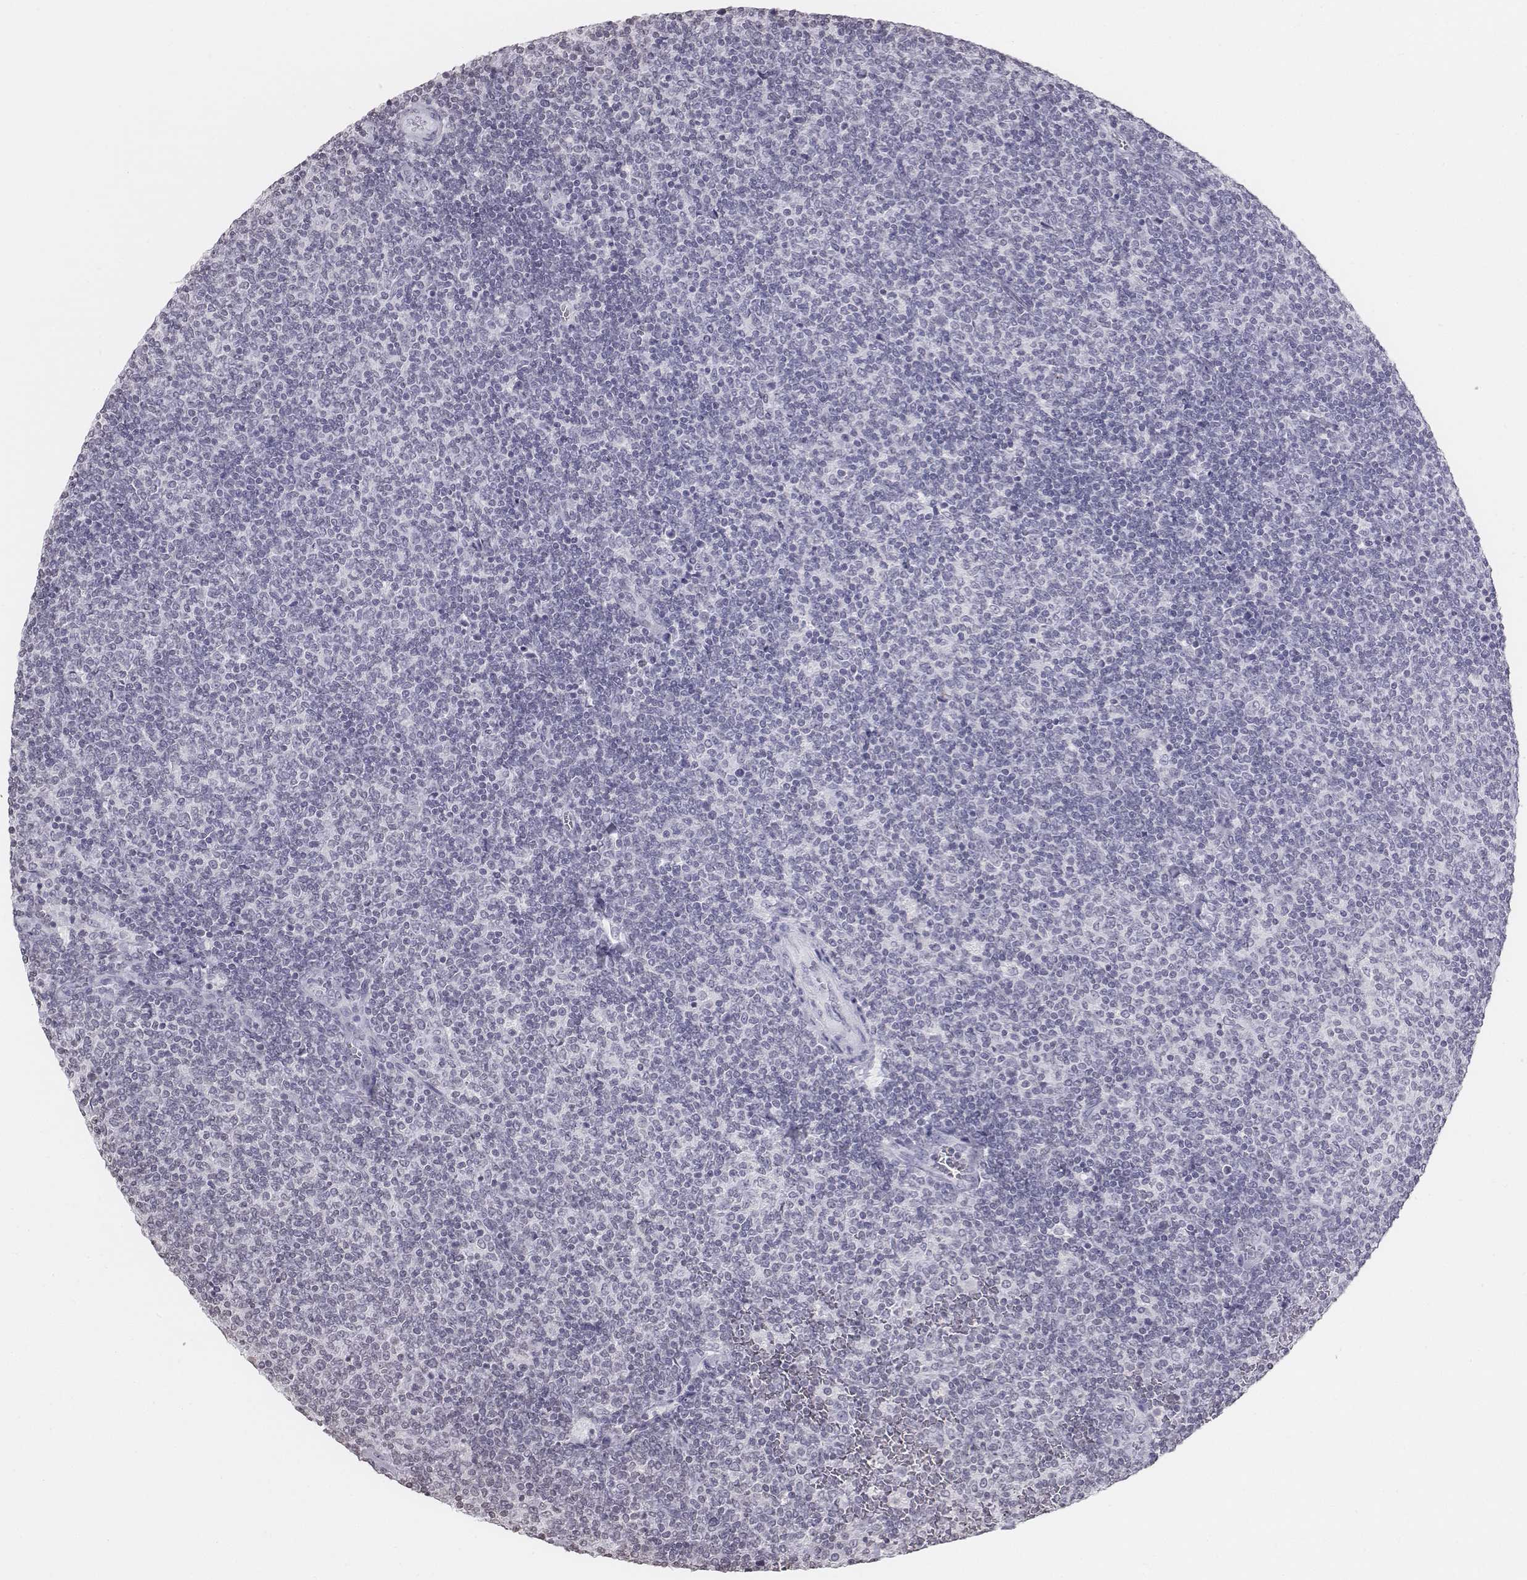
{"staining": {"intensity": "negative", "quantity": "none", "location": "none"}, "tissue": "lymphoma", "cell_type": "Tumor cells", "image_type": "cancer", "snomed": [{"axis": "morphology", "description": "Malignant lymphoma, non-Hodgkin's type, Low grade"}, {"axis": "topography", "description": "Lymph node"}], "caption": "This is a micrograph of immunohistochemistry (IHC) staining of low-grade malignant lymphoma, non-Hodgkin's type, which shows no staining in tumor cells.", "gene": "BARHL1", "patient": {"sex": "male", "age": 52}}